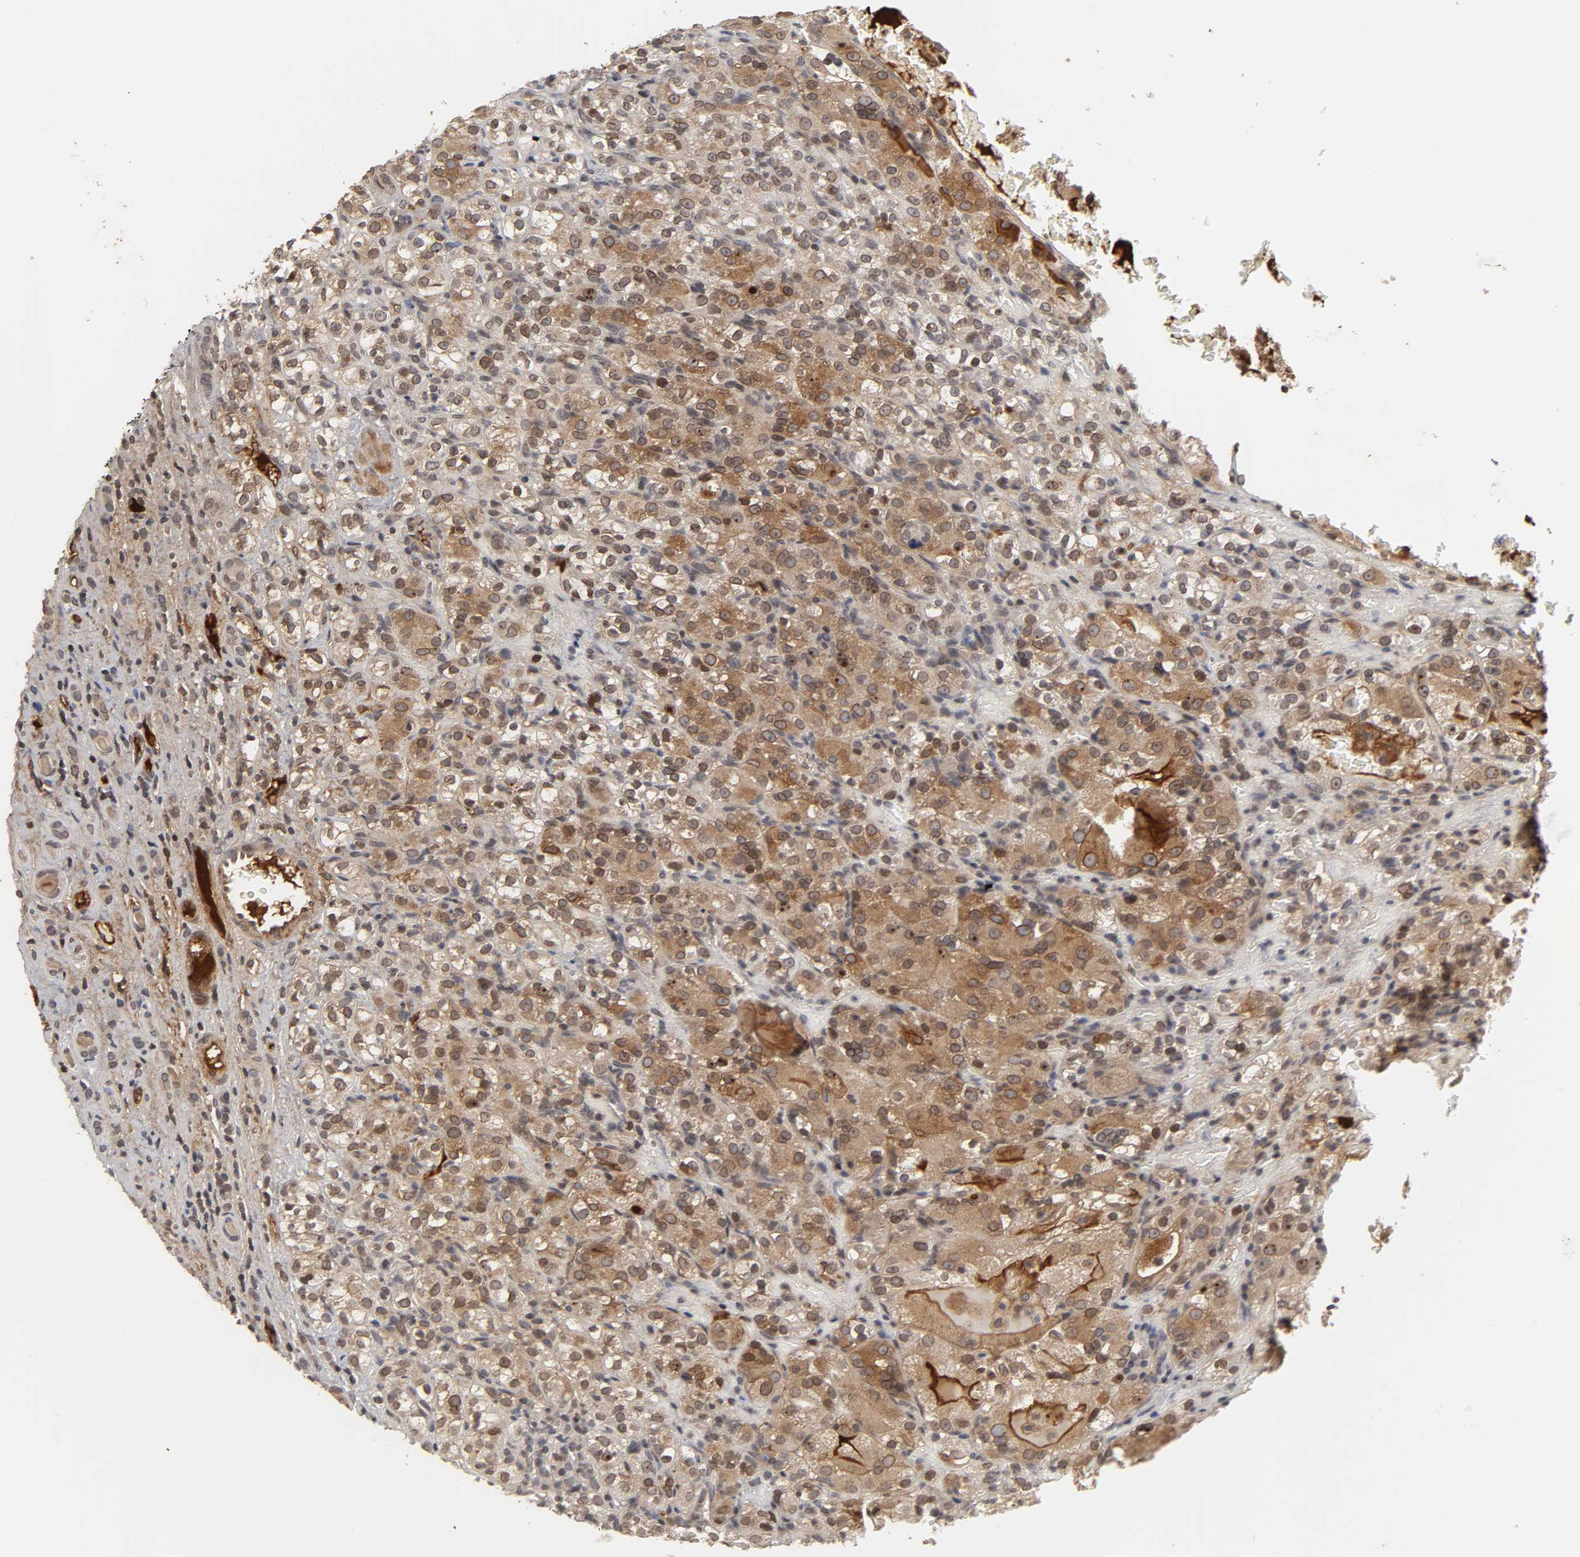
{"staining": {"intensity": "strong", "quantity": ">75%", "location": "cytoplasmic/membranous,nuclear"}, "tissue": "renal cancer", "cell_type": "Tumor cells", "image_type": "cancer", "snomed": [{"axis": "morphology", "description": "Normal tissue, NOS"}, {"axis": "morphology", "description": "Adenocarcinoma, NOS"}, {"axis": "topography", "description": "Kidney"}], "caption": "Immunohistochemical staining of human renal cancer (adenocarcinoma) reveals high levels of strong cytoplasmic/membranous and nuclear staining in approximately >75% of tumor cells.", "gene": "CPN2", "patient": {"sex": "male", "age": 61}}